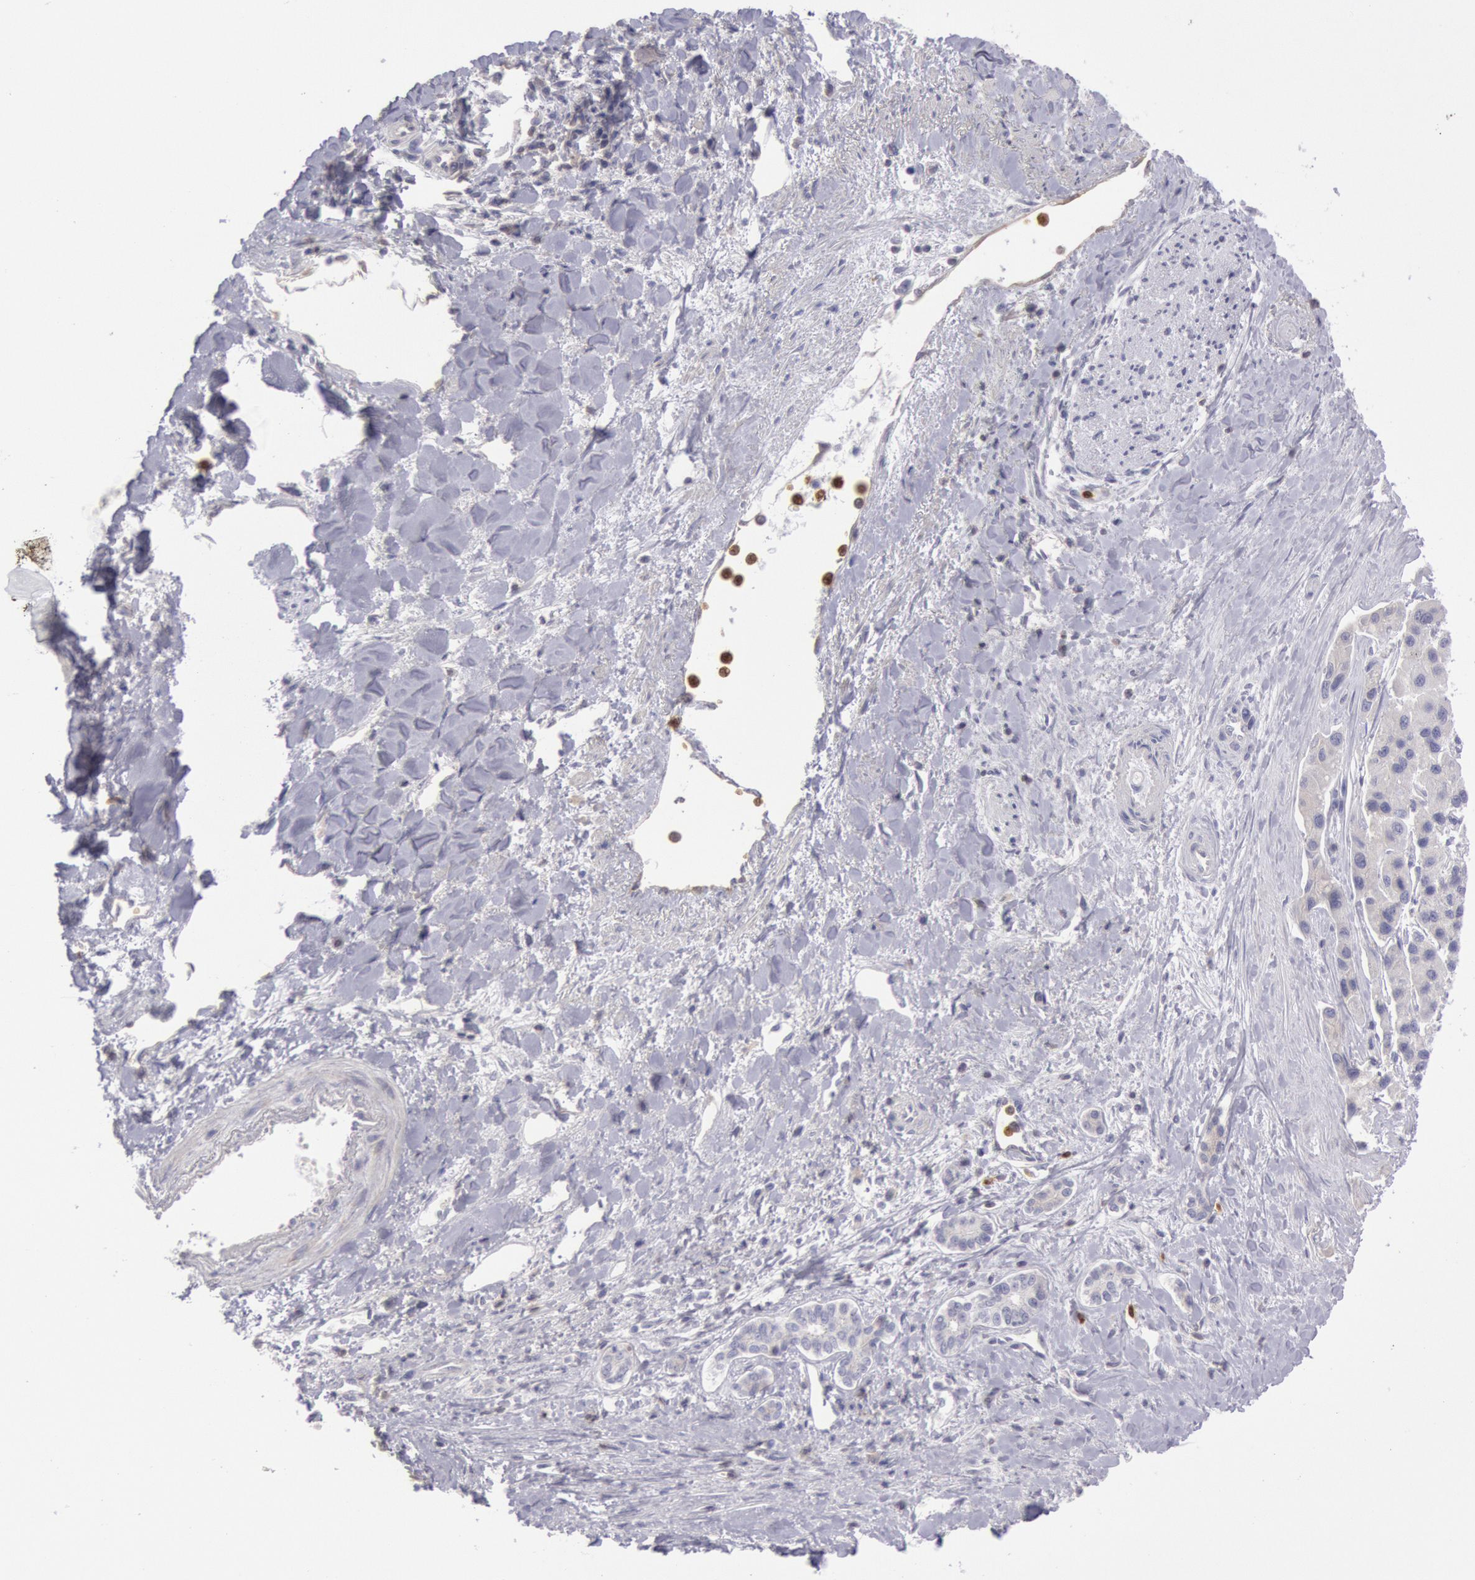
{"staining": {"intensity": "negative", "quantity": "none", "location": "none"}, "tissue": "liver cancer", "cell_type": "Tumor cells", "image_type": "cancer", "snomed": [{"axis": "morphology", "description": "Carcinoma, Hepatocellular, NOS"}, {"axis": "topography", "description": "Liver"}], "caption": "A micrograph of liver cancer stained for a protein displays no brown staining in tumor cells.", "gene": "RAB27A", "patient": {"sex": "female", "age": 85}}